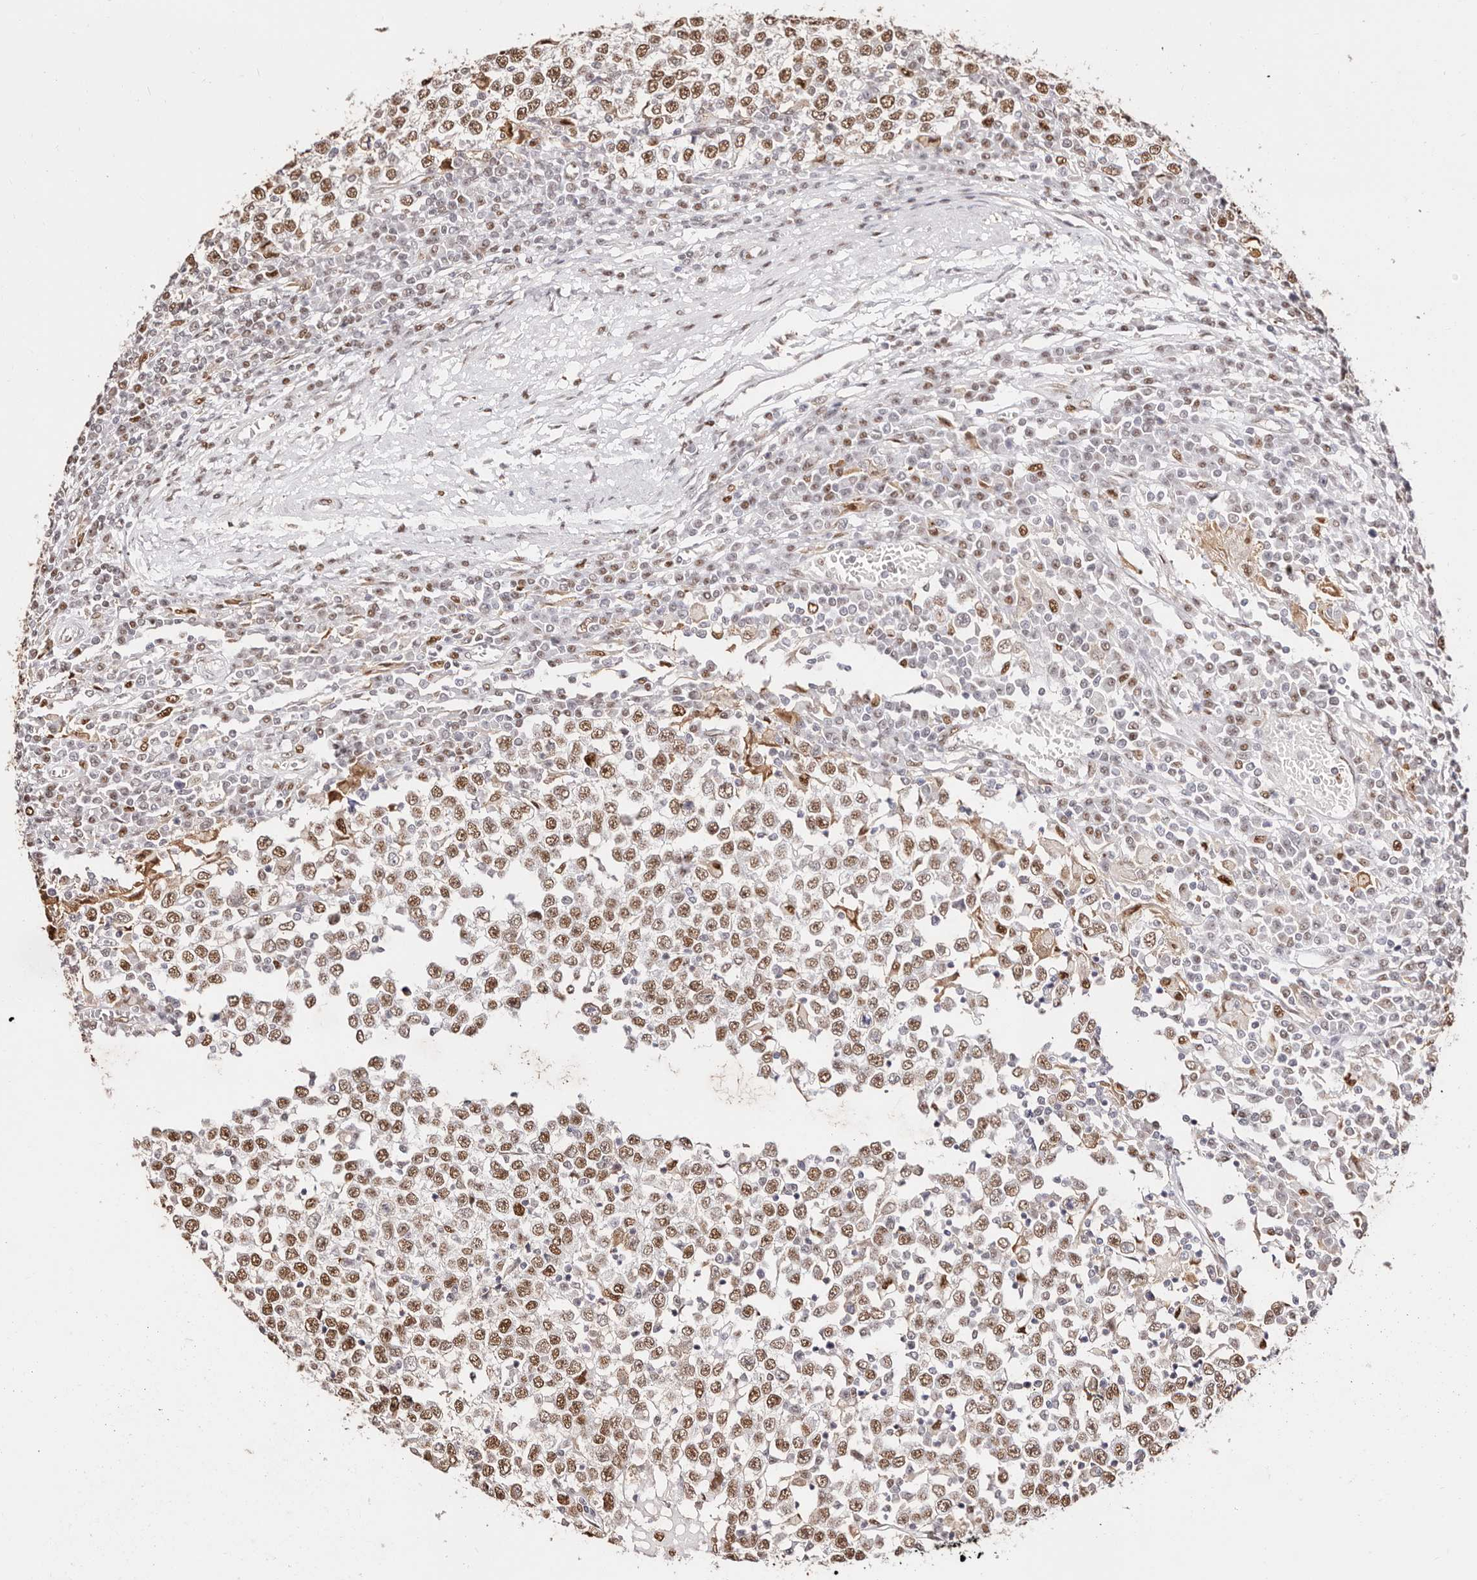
{"staining": {"intensity": "moderate", "quantity": ">75%", "location": "nuclear"}, "tissue": "testis cancer", "cell_type": "Tumor cells", "image_type": "cancer", "snomed": [{"axis": "morphology", "description": "Seminoma, NOS"}, {"axis": "topography", "description": "Testis"}], "caption": "Testis cancer stained with immunohistochemistry shows moderate nuclear positivity in approximately >75% of tumor cells.", "gene": "TKT", "patient": {"sex": "male", "age": 65}}